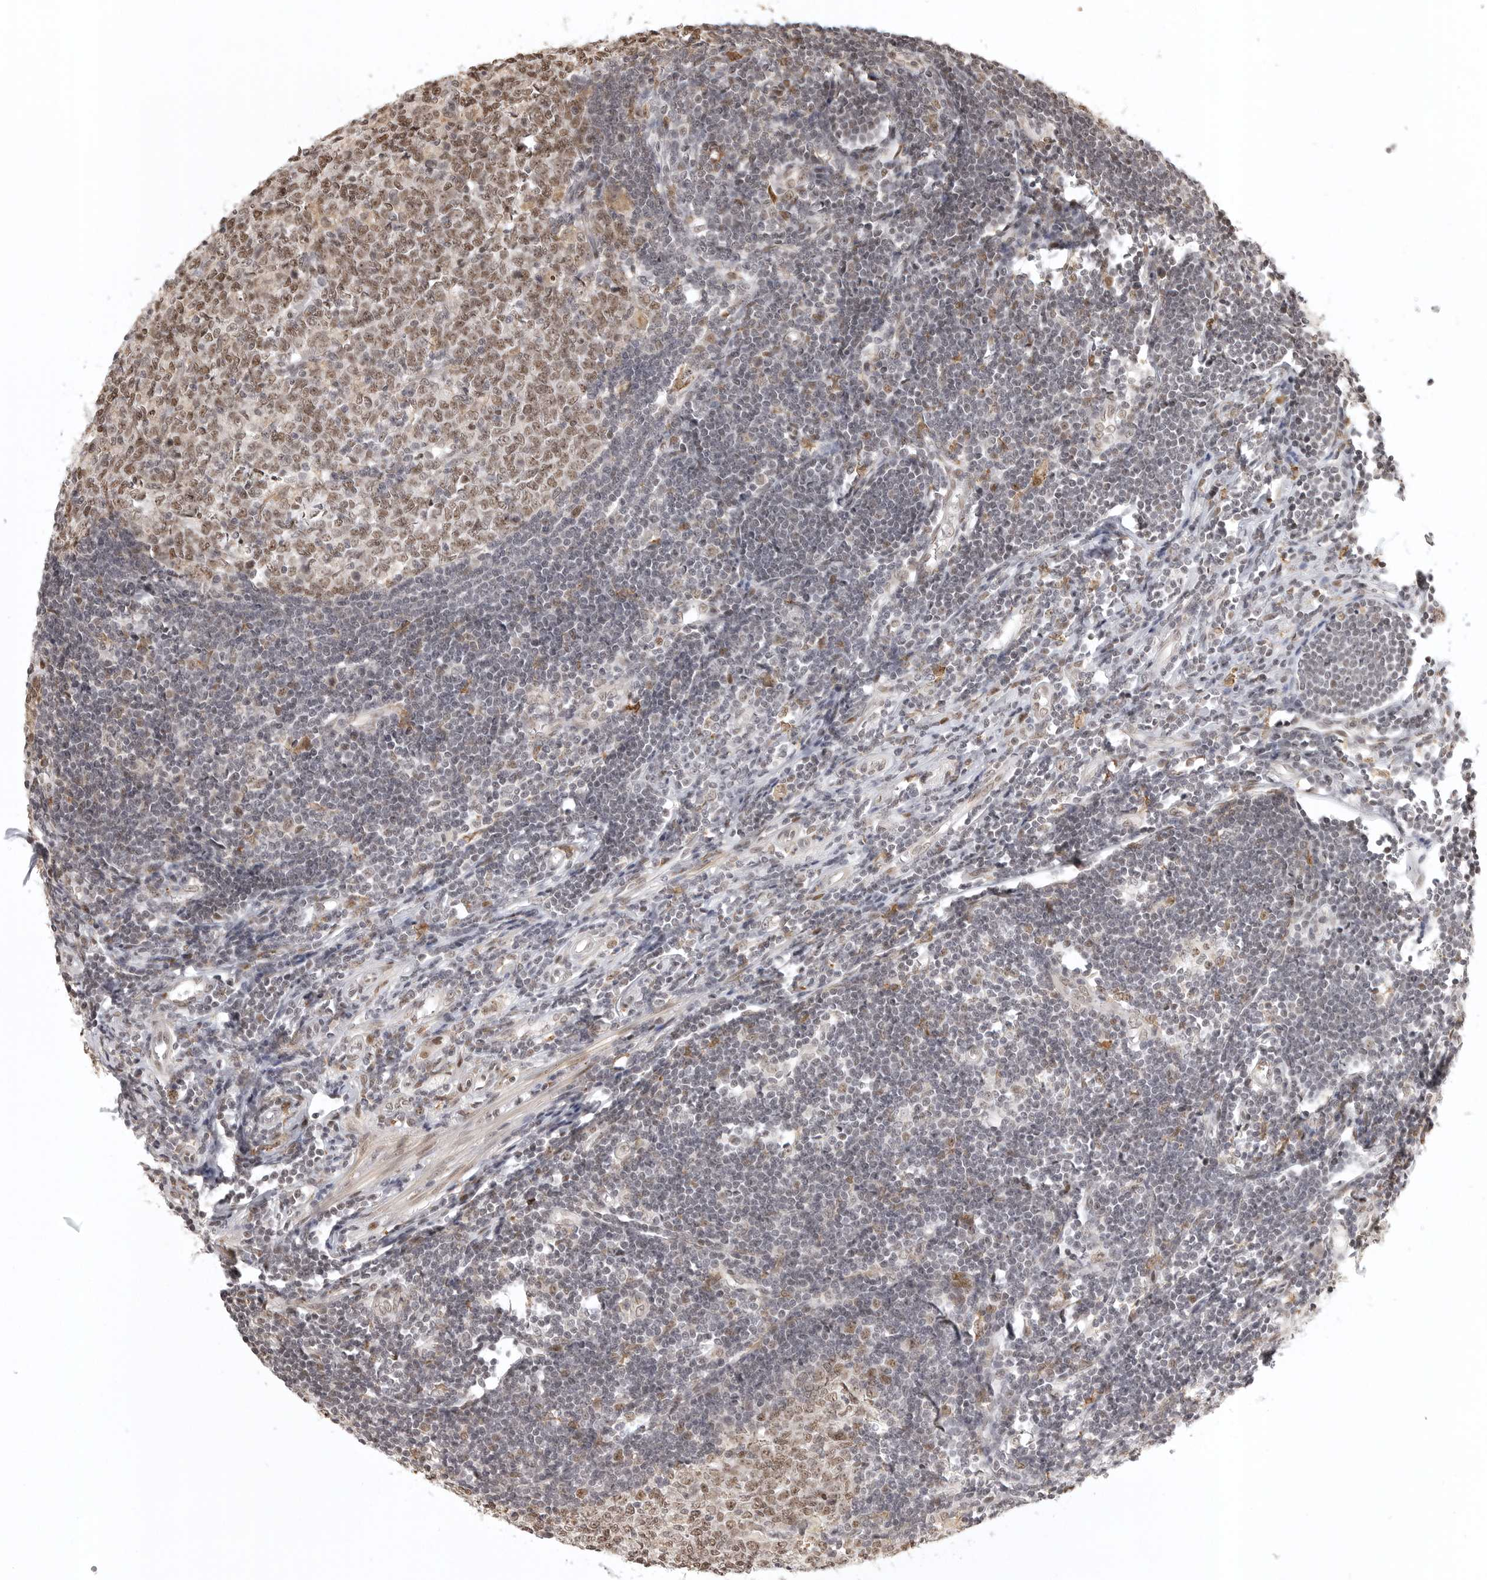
{"staining": {"intensity": "moderate", "quantity": ">75%", "location": "cytoplasmic/membranous,nuclear"}, "tissue": "appendix", "cell_type": "Glandular cells", "image_type": "normal", "snomed": [{"axis": "morphology", "description": "Normal tissue, NOS"}, {"axis": "topography", "description": "Appendix"}], "caption": "A high-resolution photomicrograph shows immunohistochemistry staining of unremarkable appendix, which shows moderate cytoplasmic/membranous,nuclear positivity in about >75% of glandular cells. Using DAB (brown) and hematoxylin (blue) stains, captured at high magnification using brightfield microscopy.", "gene": "ISG20L2", "patient": {"sex": "female", "age": 54}}